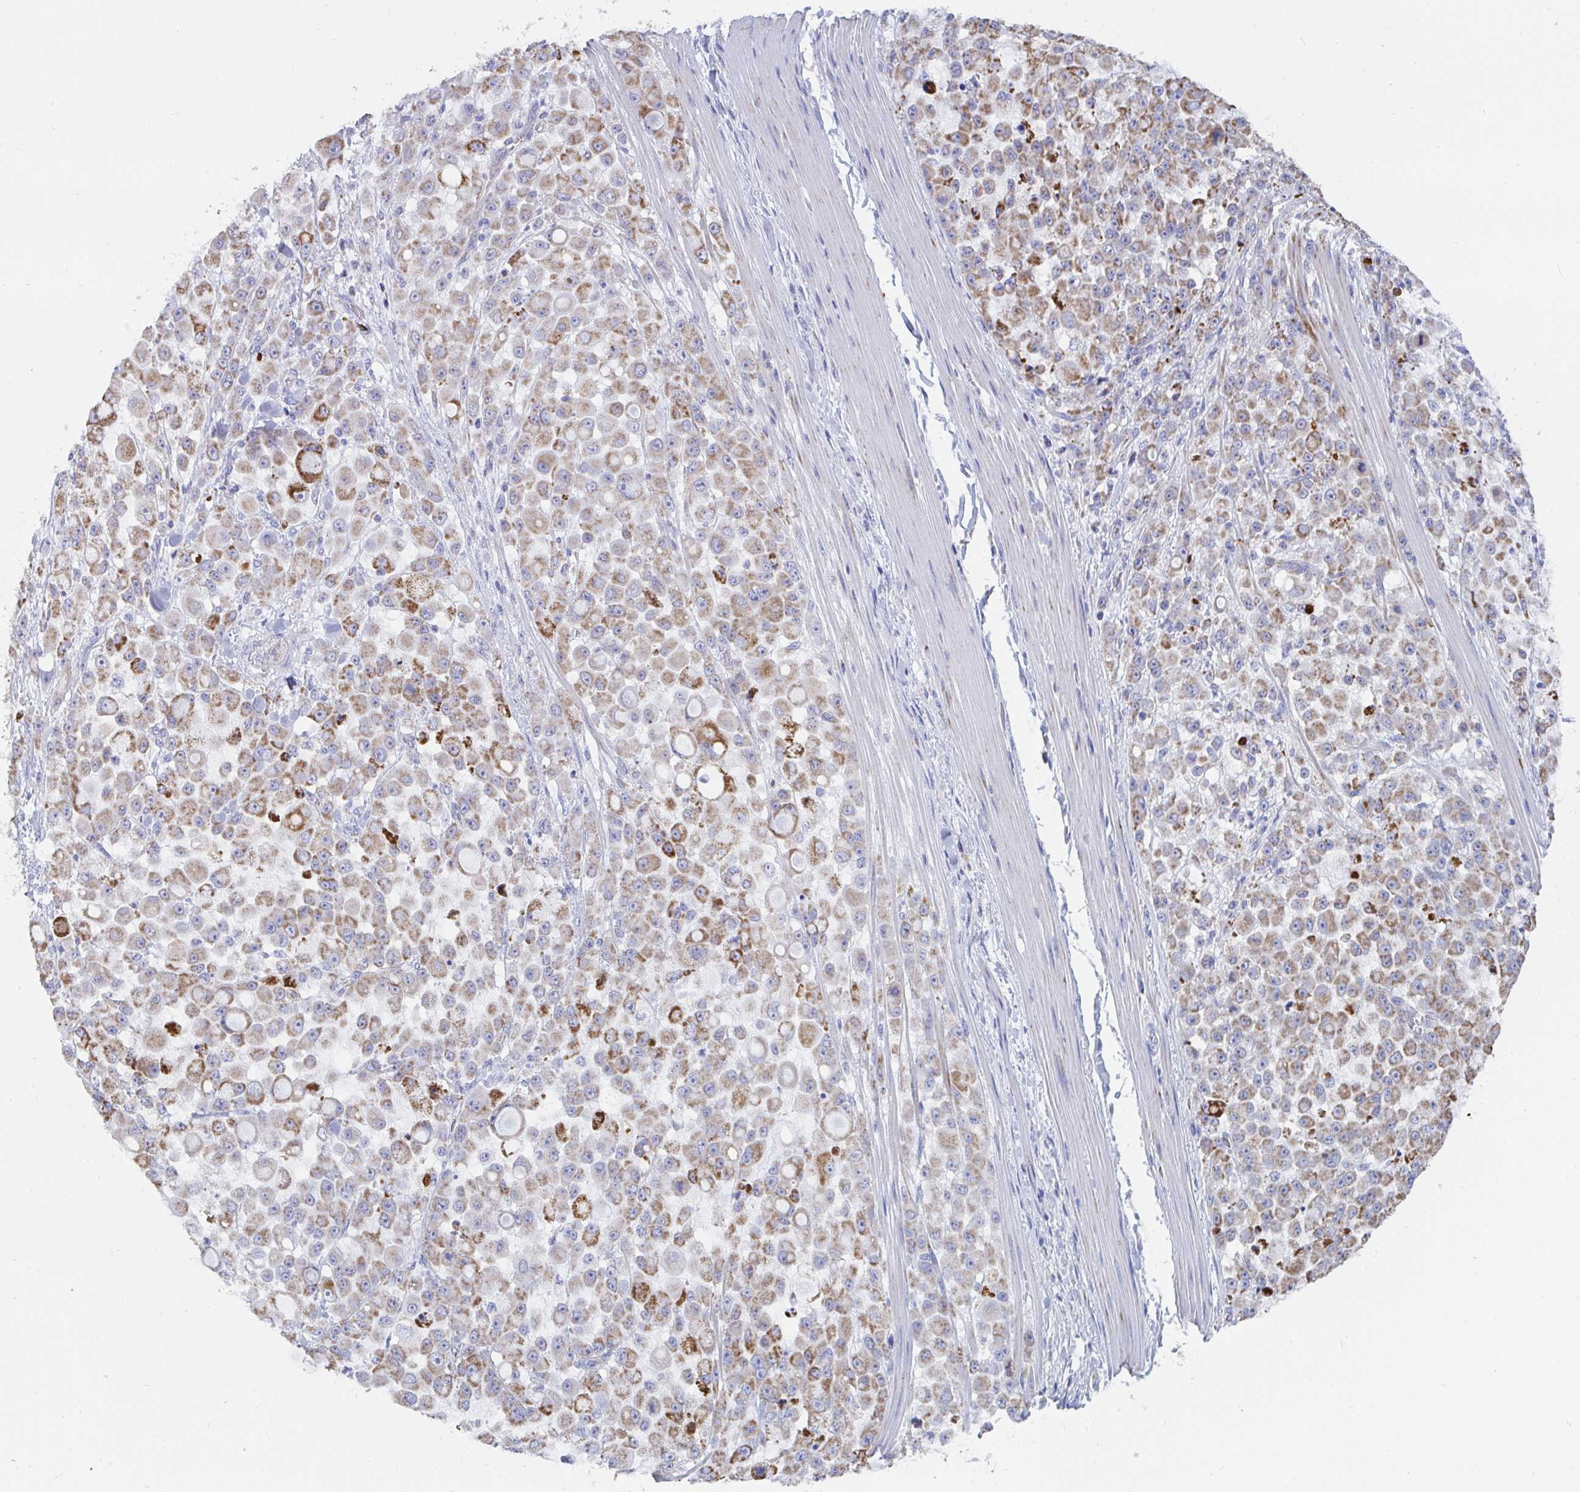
{"staining": {"intensity": "moderate", "quantity": ">75%", "location": "cytoplasmic/membranous"}, "tissue": "stomach cancer", "cell_type": "Tumor cells", "image_type": "cancer", "snomed": [{"axis": "morphology", "description": "Adenocarcinoma, NOS"}, {"axis": "topography", "description": "Stomach"}], "caption": "A photomicrograph showing moderate cytoplasmic/membranous positivity in approximately >75% of tumor cells in adenocarcinoma (stomach), as visualized by brown immunohistochemical staining.", "gene": "AIFM1", "patient": {"sex": "female", "age": 76}}